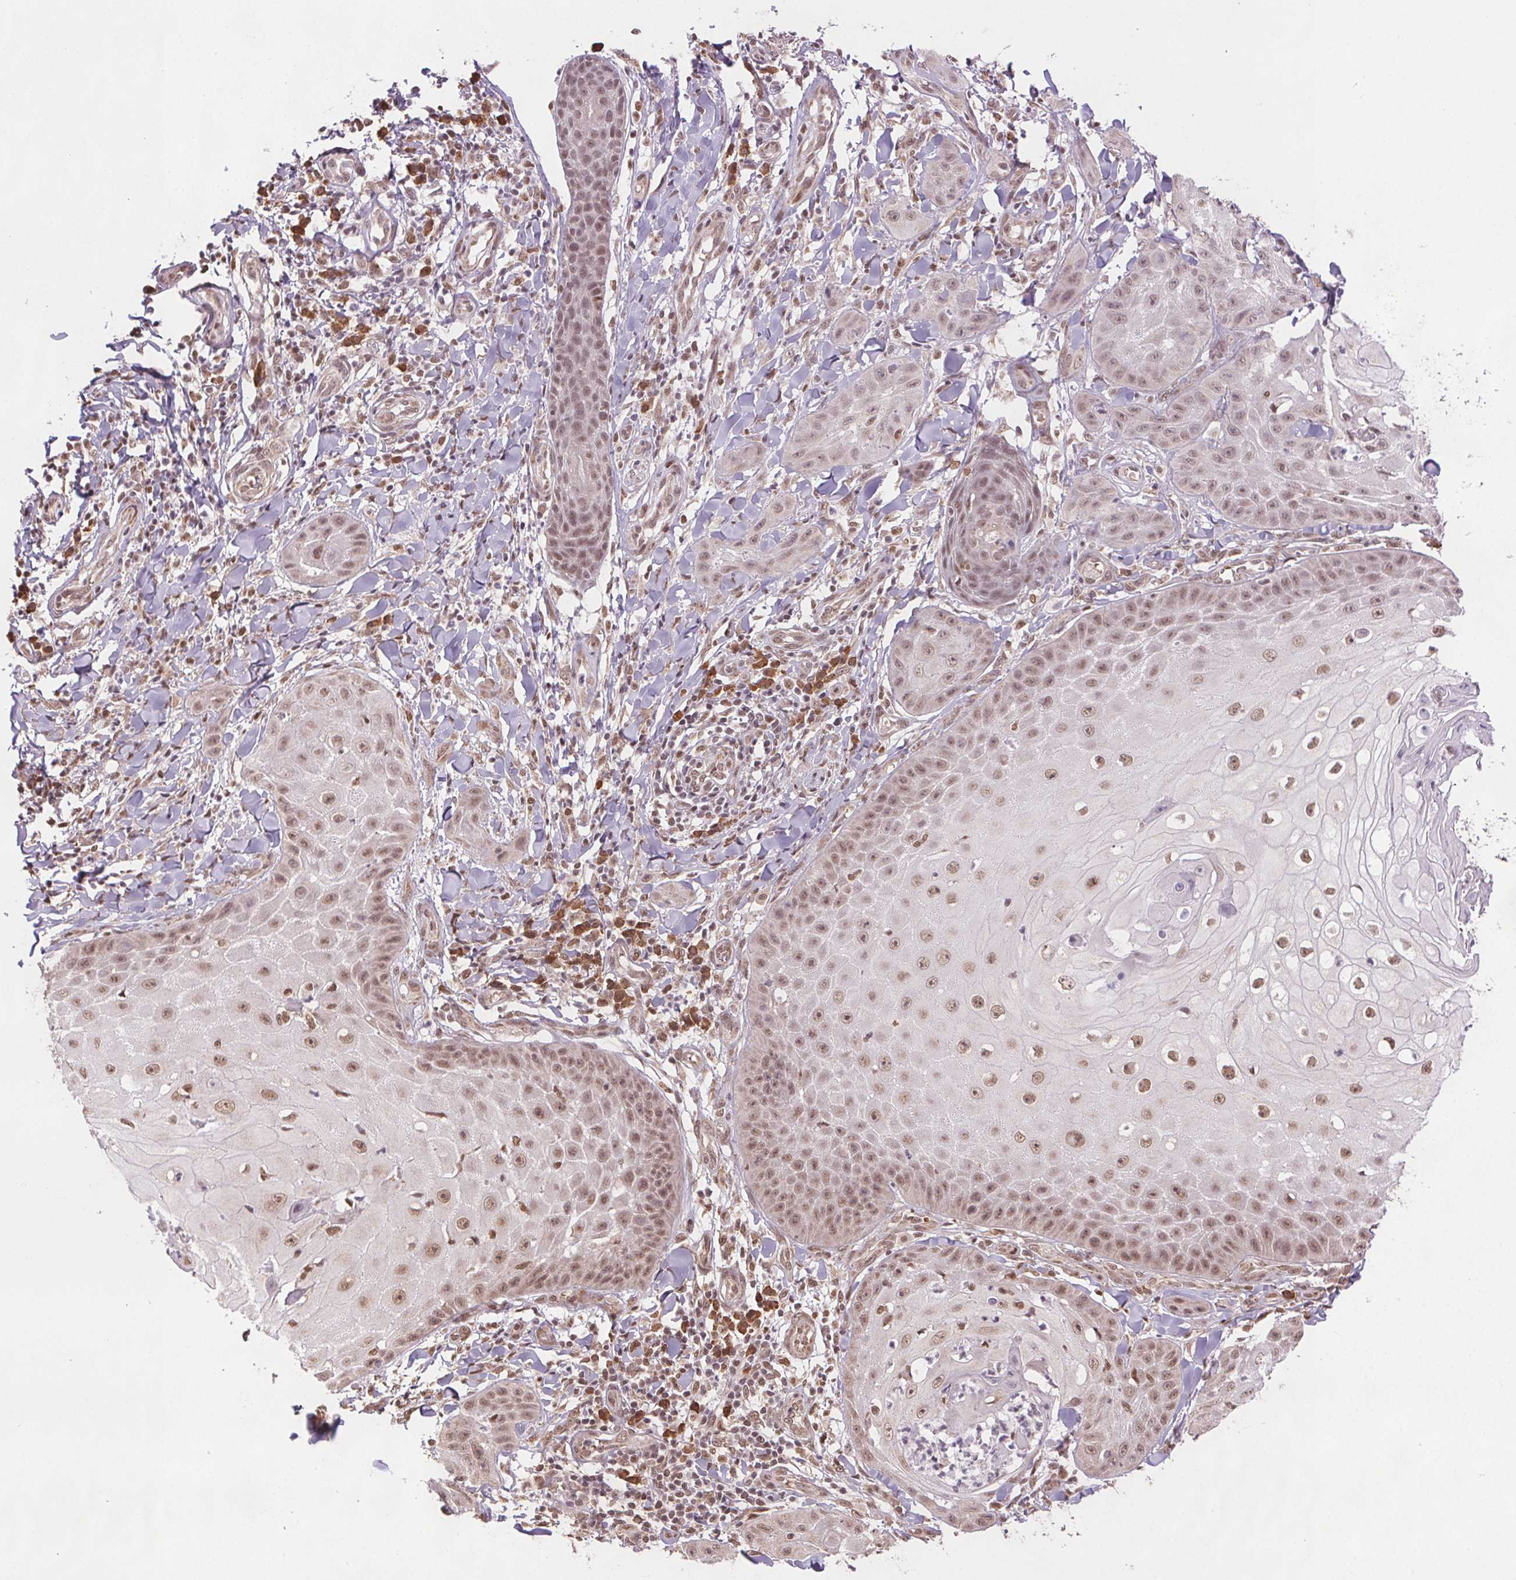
{"staining": {"intensity": "moderate", "quantity": ">75%", "location": "nuclear"}, "tissue": "skin cancer", "cell_type": "Tumor cells", "image_type": "cancer", "snomed": [{"axis": "morphology", "description": "Squamous cell carcinoma, NOS"}, {"axis": "topography", "description": "Skin"}], "caption": "A brown stain highlights moderate nuclear expression of a protein in human skin squamous cell carcinoma tumor cells.", "gene": "TREML4", "patient": {"sex": "male", "age": 70}}